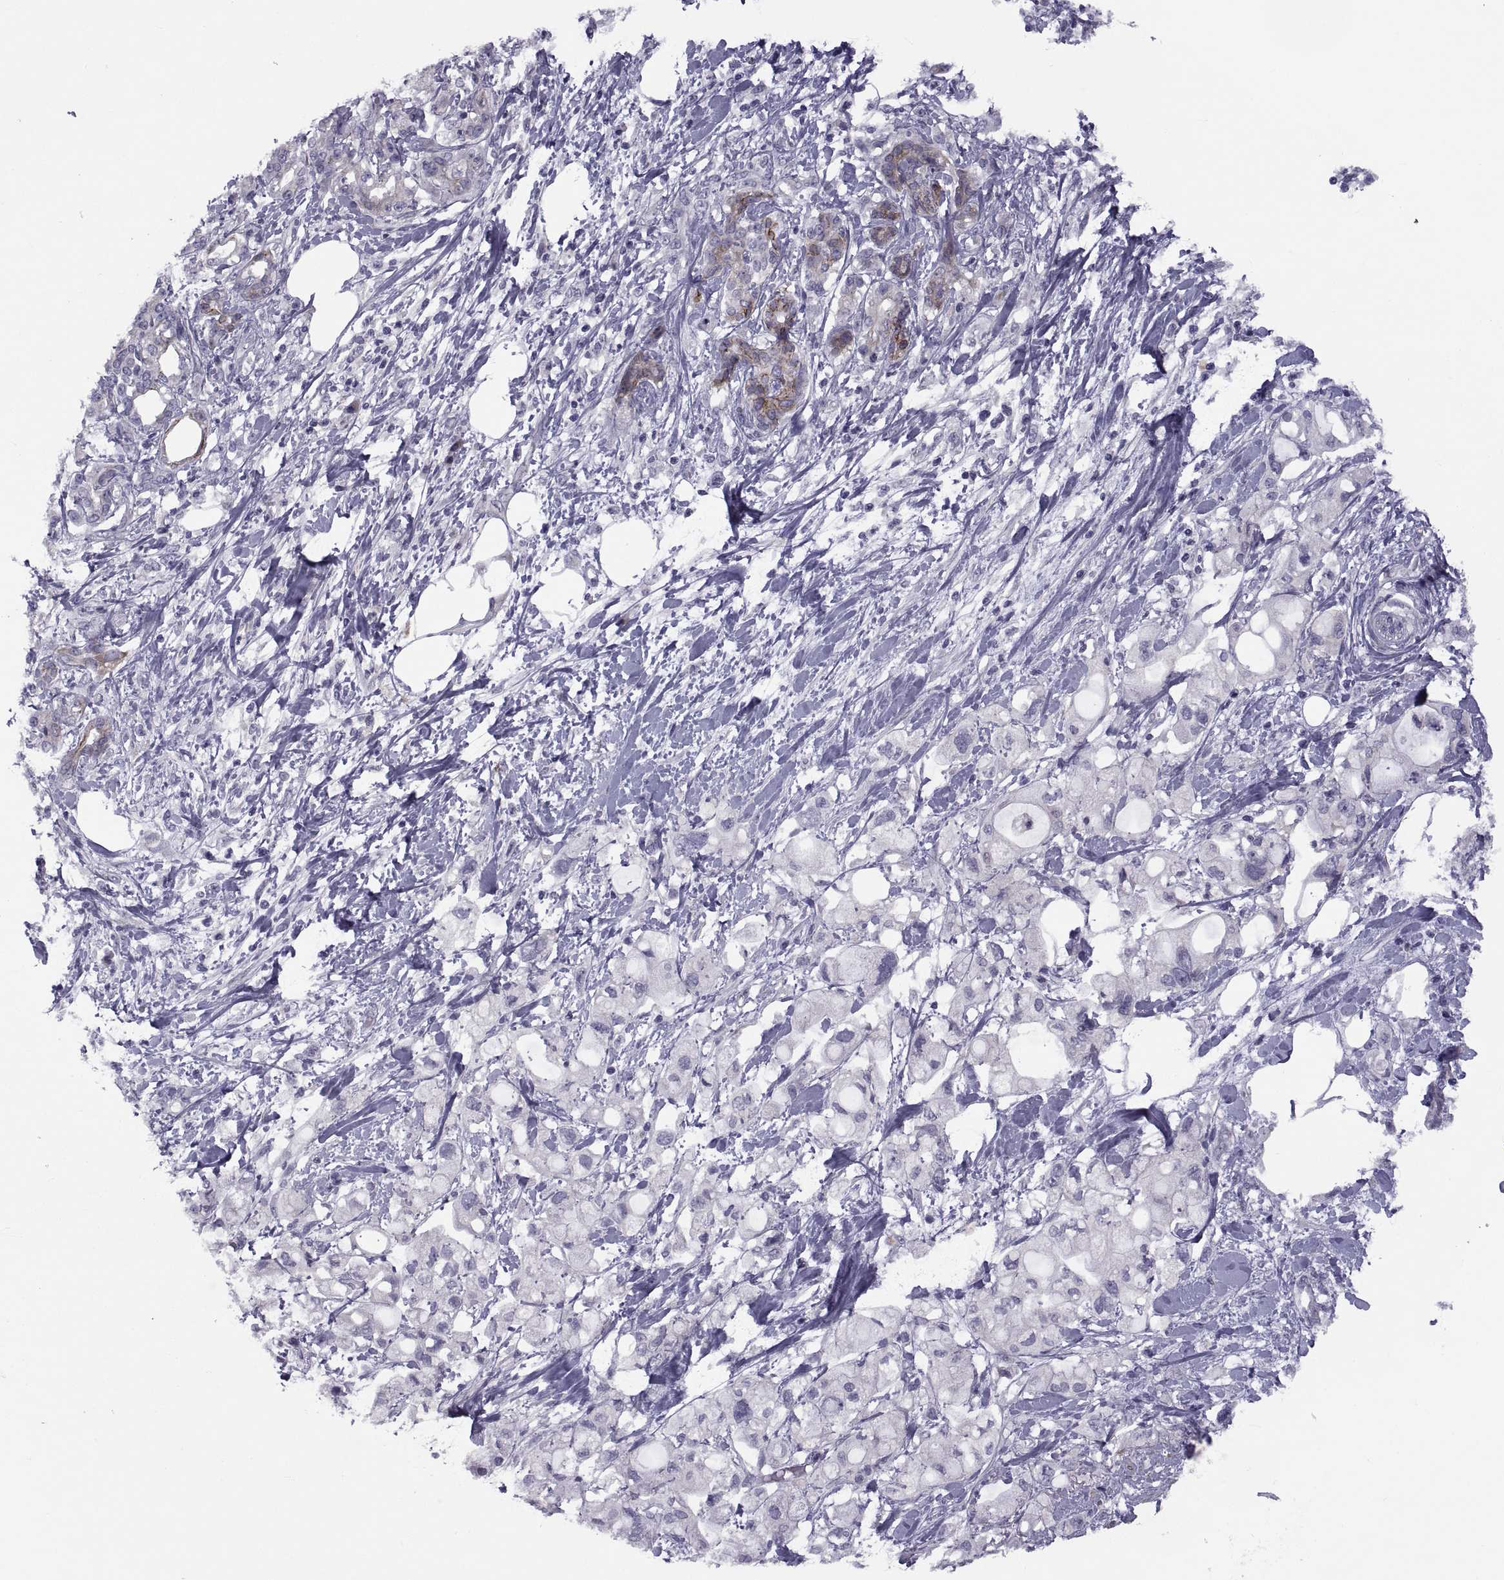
{"staining": {"intensity": "moderate", "quantity": "<25%", "location": "cytoplasmic/membranous"}, "tissue": "pancreatic cancer", "cell_type": "Tumor cells", "image_type": "cancer", "snomed": [{"axis": "morphology", "description": "Adenocarcinoma, NOS"}, {"axis": "topography", "description": "Pancreas"}], "caption": "Immunohistochemical staining of pancreatic cancer (adenocarcinoma) reveals moderate cytoplasmic/membranous protein expression in approximately <25% of tumor cells. Nuclei are stained in blue.", "gene": "TMEM158", "patient": {"sex": "female", "age": 56}}